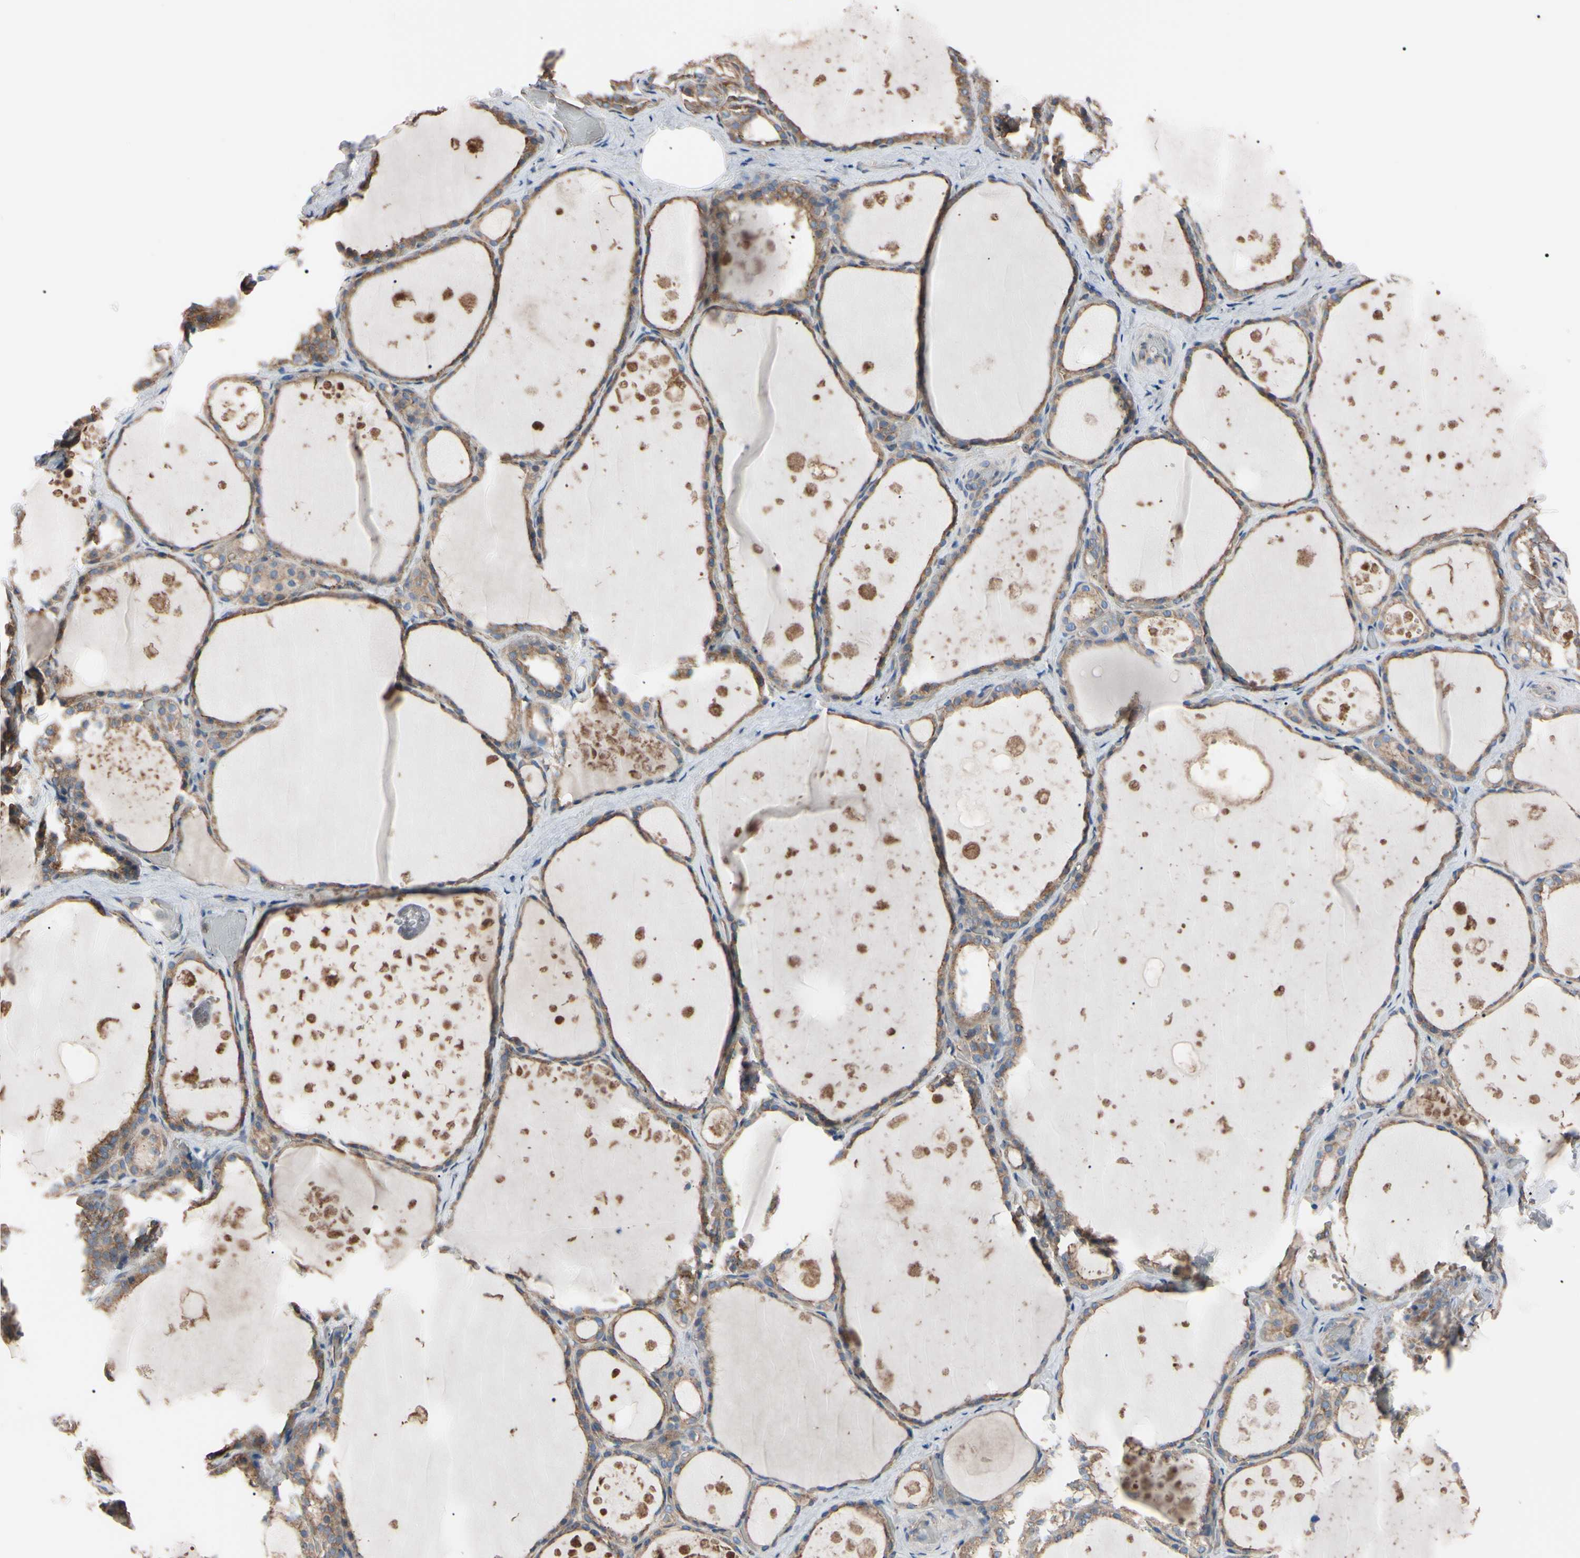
{"staining": {"intensity": "moderate", "quantity": ">75%", "location": "cytoplasmic/membranous"}, "tissue": "thyroid gland", "cell_type": "Glandular cells", "image_type": "normal", "snomed": [{"axis": "morphology", "description": "Normal tissue, NOS"}, {"axis": "topography", "description": "Thyroid gland"}], "caption": "Thyroid gland stained with DAB (3,3'-diaminobenzidine) immunohistochemistry (IHC) shows medium levels of moderate cytoplasmic/membranous staining in about >75% of glandular cells.", "gene": "PRKACA", "patient": {"sex": "male", "age": 61}}